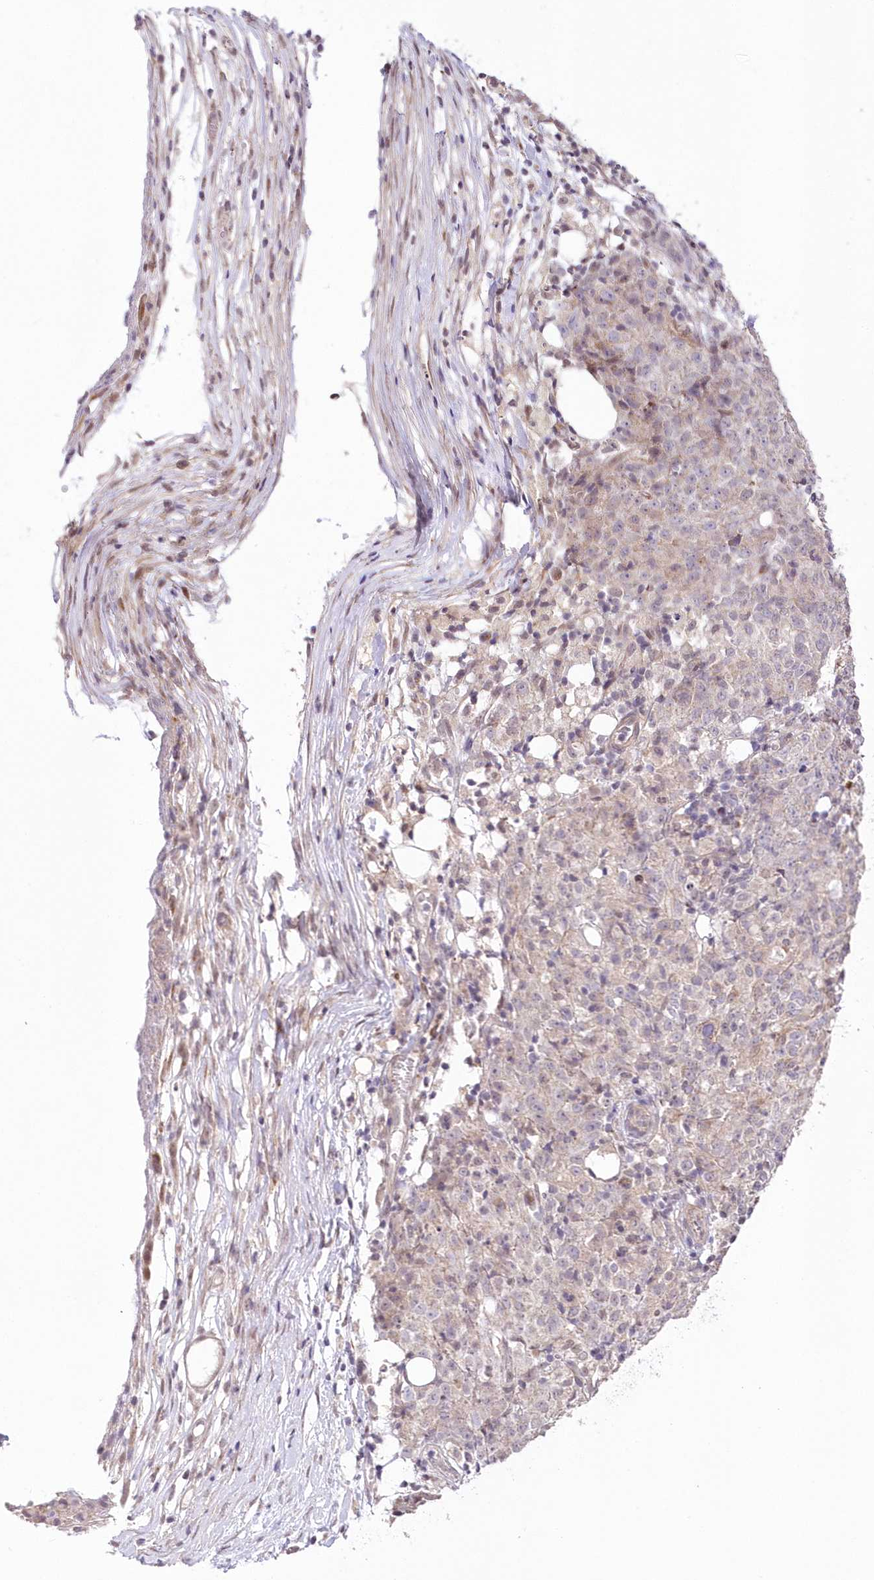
{"staining": {"intensity": "weak", "quantity": "<25%", "location": "cytoplasmic/membranous"}, "tissue": "ovarian cancer", "cell_type": "Tumor cells", "image_type": "cancer", "snomed": [{"axis": "morphology", "description": "Carcinoma, endometroid"}, {"axis": "topography", "description": "Ovary"}], "caption": "There is no significant positivity in tumor cells of ovarian endometroid carcinoma. (Brightfield microscopy of DAB (3,3'-diaminobenzidine) immunohistochemistry (IHC) at high magnification).", "gene": "FAM241B", "patient": {"sex": "female", "age": 42}}